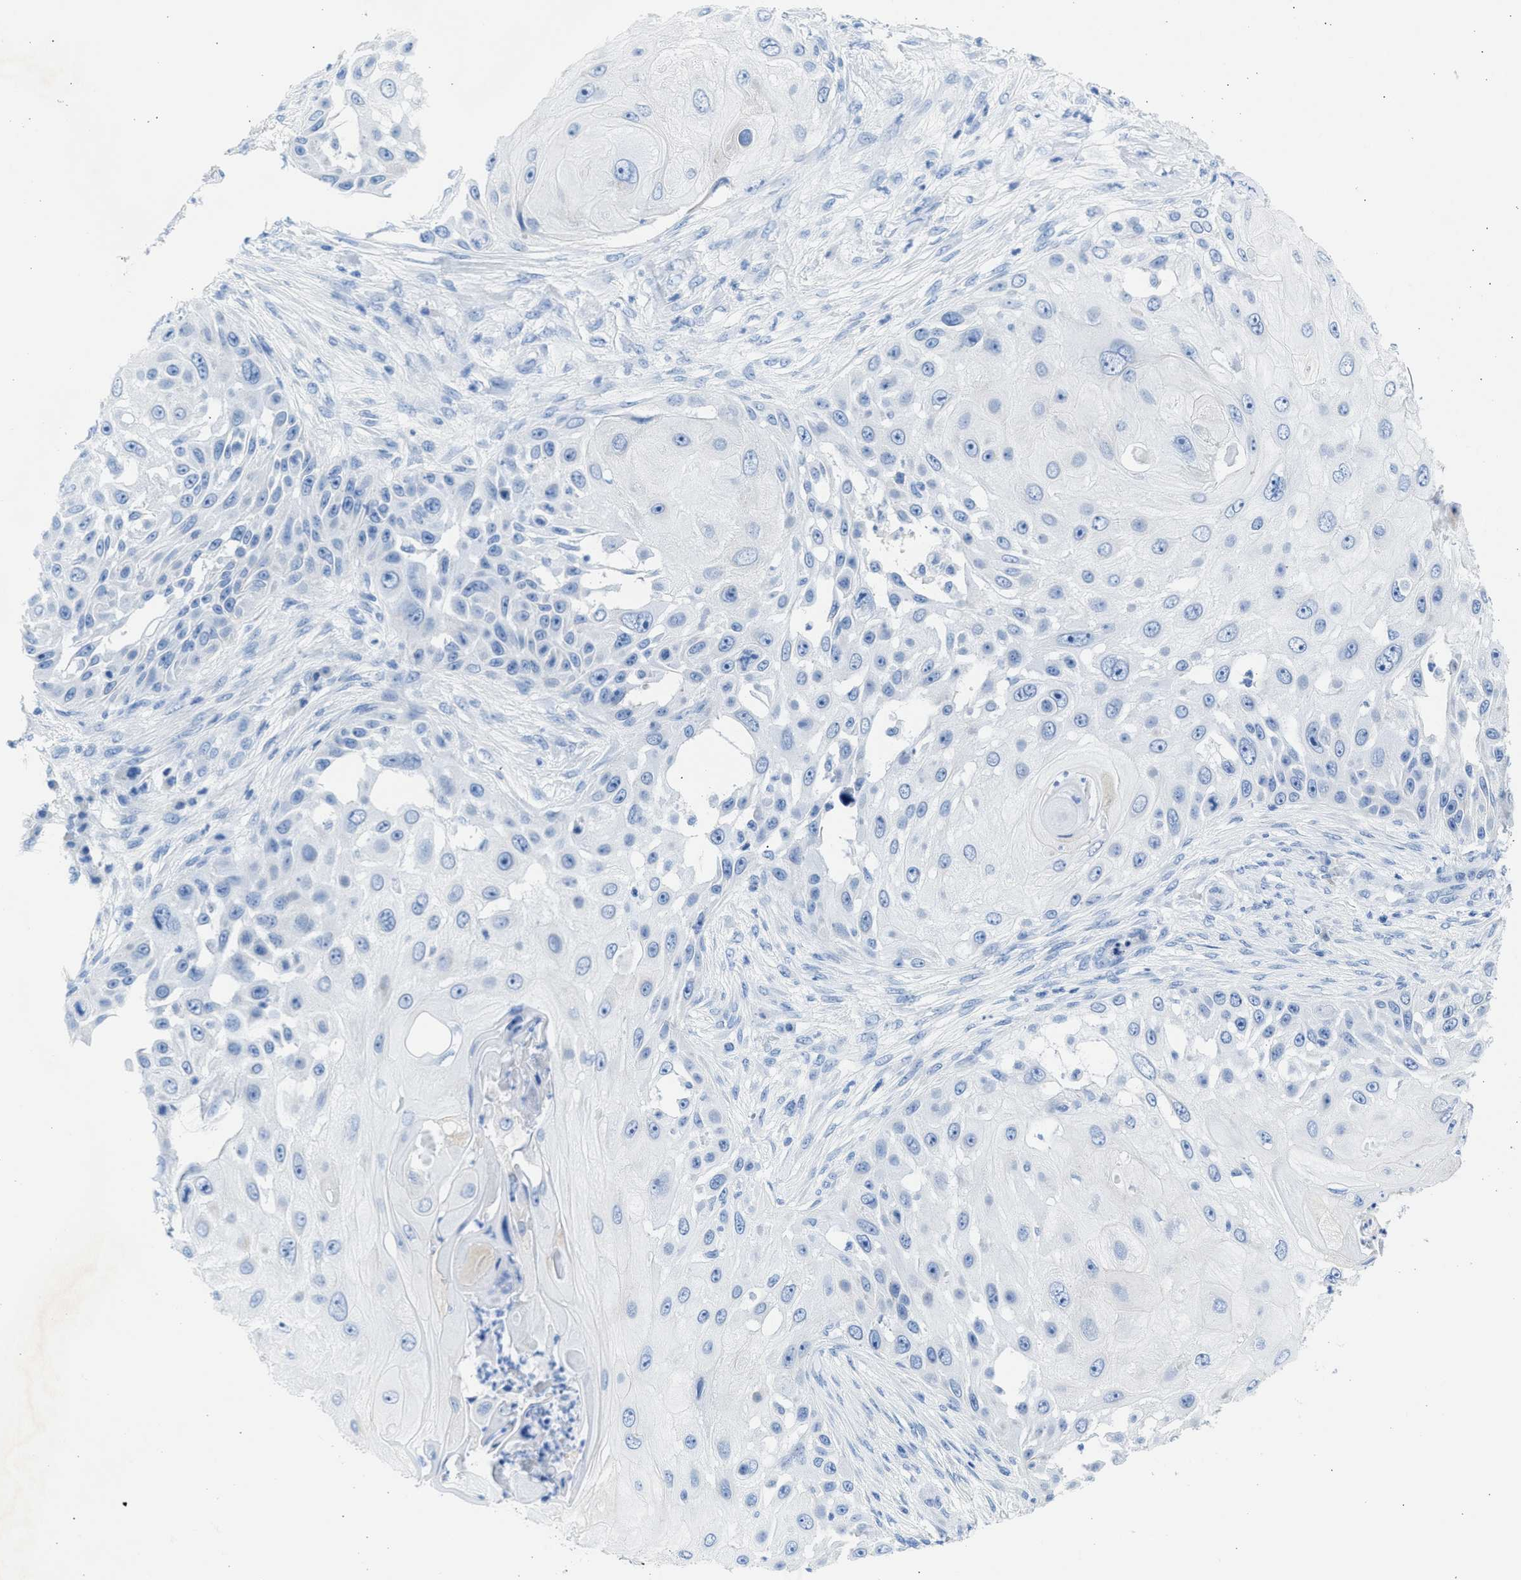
{"staining": {"intensity": "negative", "quantity": "none", "location": "none"}, "tissue": "skin cancer", "cell_type": "Tumor cells", "image_type": "cancer", "snomed": [{"axis": "morphology", "description": "Squamous cell carcinoma, NOS"}, {"axis": "topography", "description": "Skin"}], "caption": "Micrograph shows no significant protein staining in tumor cells of squamous cell carcinoma (skin). The staining is performed using DAB (3,3'-diaminobenzidine) brown chromogen with nuclei counter-stained in using hematoxylin.", "gene": "SPATA3", "patient": {"sex": "female", "age": 44}}